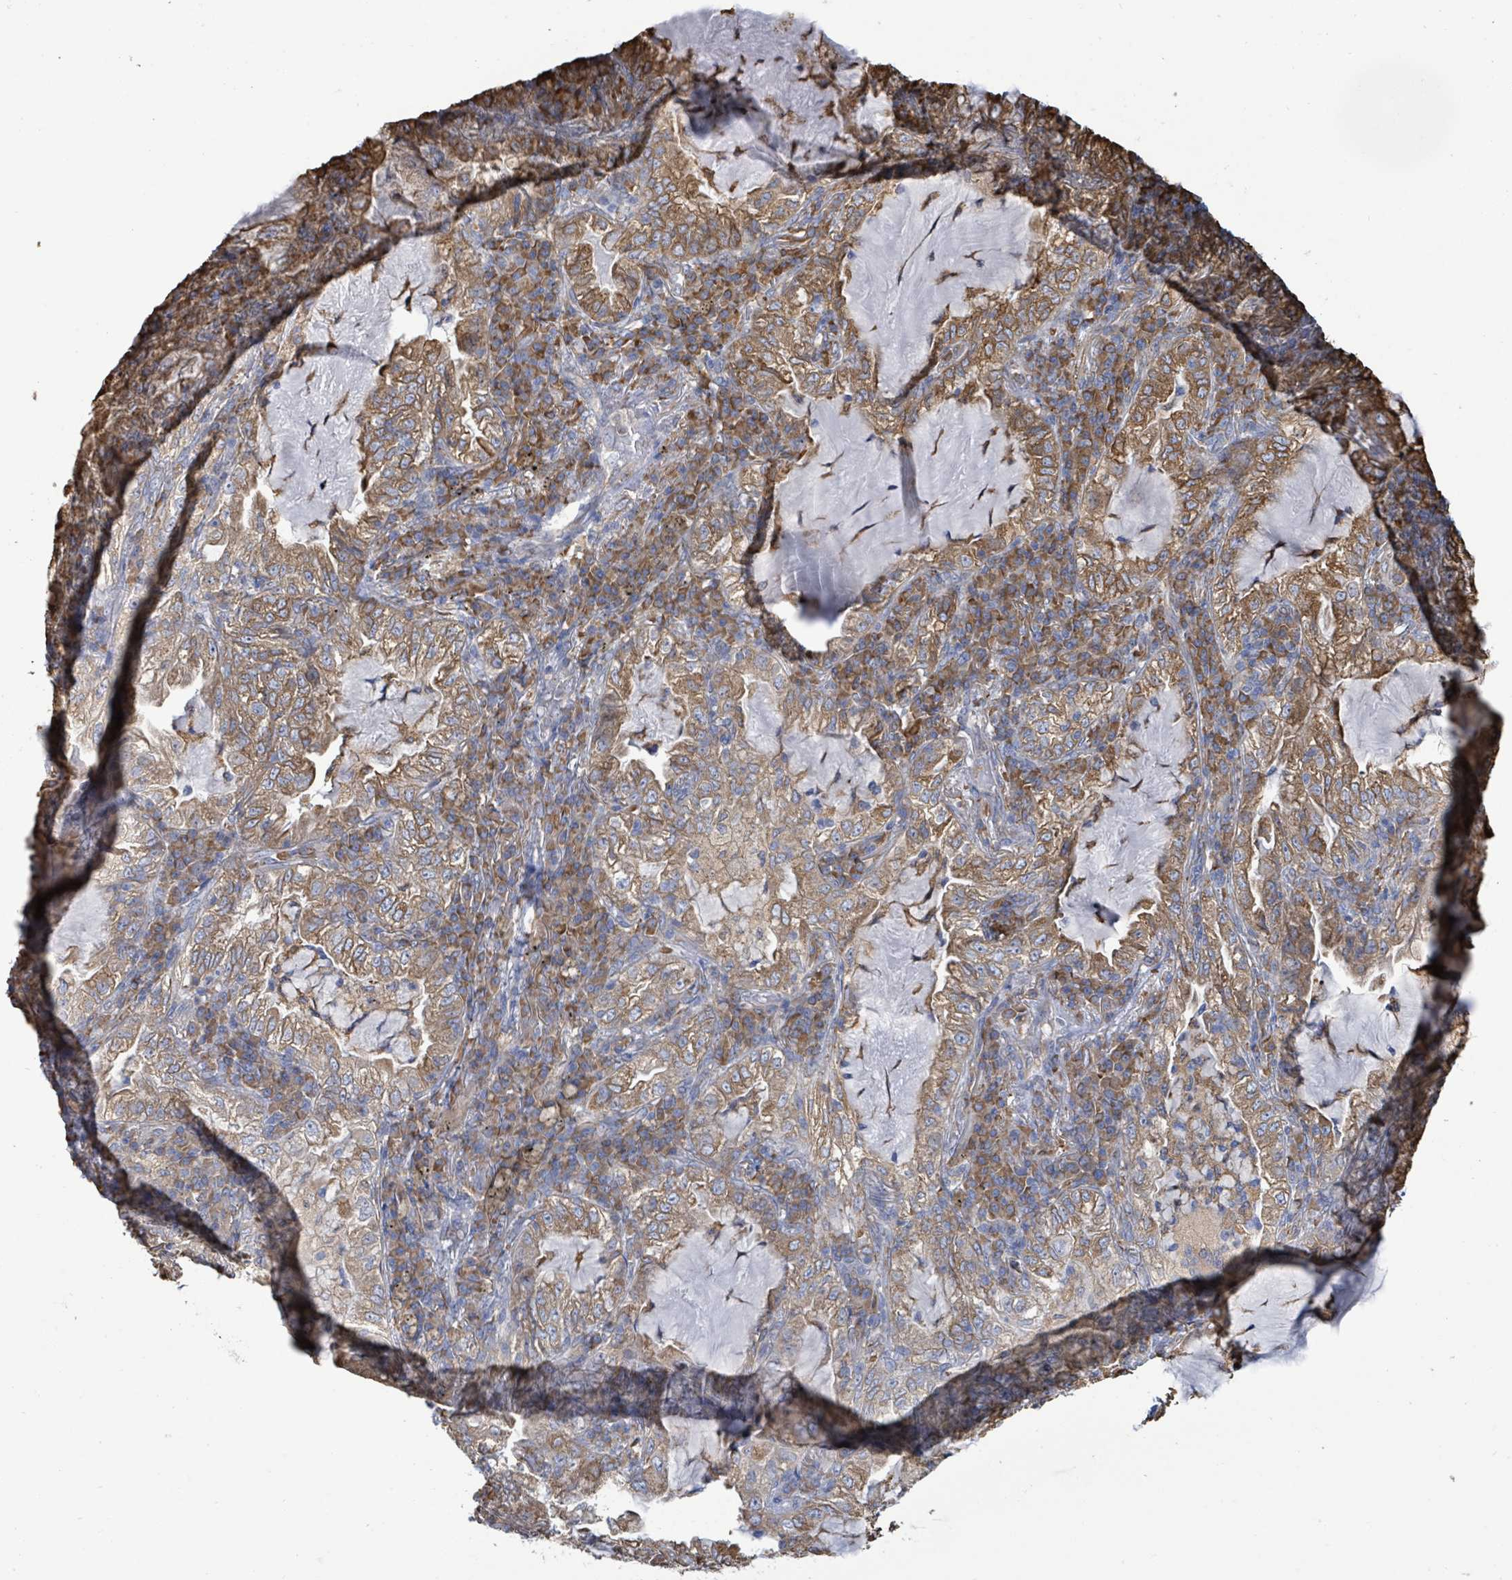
{"staining": {"intensity": "moderate", "quantity": ">75%", "location": "cytoplasmic/membranous"}, "tissue": "lung cancer", "cell_type": "Tumor cells", "image_type": "cancer", "snomed": [{"axis": "morphology", "description": "Adenocarcinoma, NOS"}, {"axis": "topography", "description": "Lung"}], "caption": "Lung adenocarcinoma stained with a brown dye shows moderate cytoplasmic/membranous positive positivity in about >75% of tumor cells.", "gene": "RFPL4A", "patient": {"sex": "female", "age": 73}}